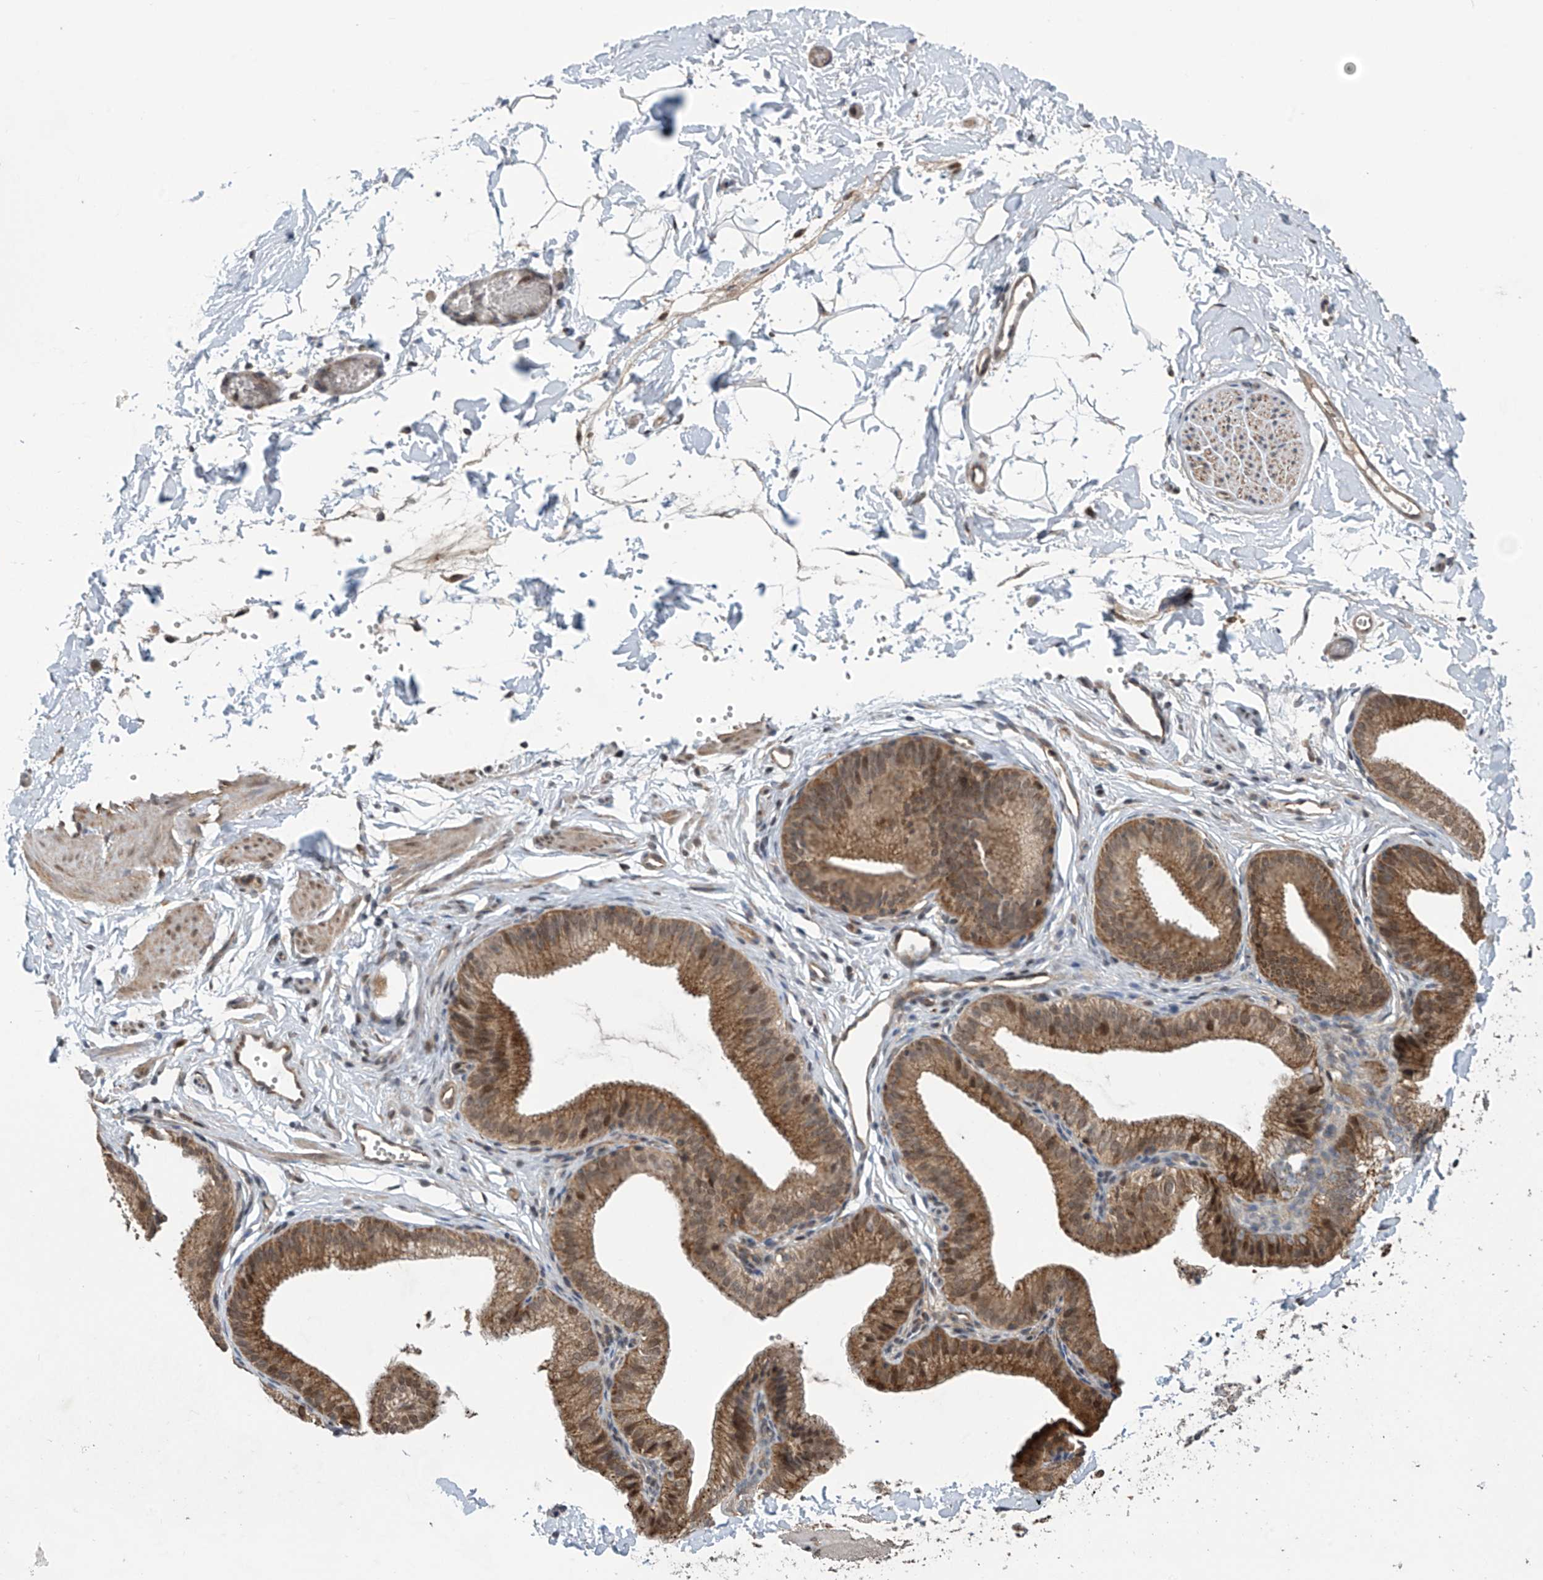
{"staining": {"intensity": "moderate", "quantity": ">75%", "location": "cytoplasmic/membranous,nuclear"}, "tissue": "adipose tissue", "cell_type": "Adipocytes", "image_type": "normal", "snomed": [{"axis": "morphology", "description": "Normal tissue, NOS"}, {"axis": "topography", "description": "Gallbladder"}, {"axis": "topography", "description": "Peripheral nerve tissue"}], "caption": "Human adipose tissue stained with a protein marker exhibits moderate staining in adipocytes.", "gene": "ABHD13", "patient": {"sex": "male", "age": 38}}